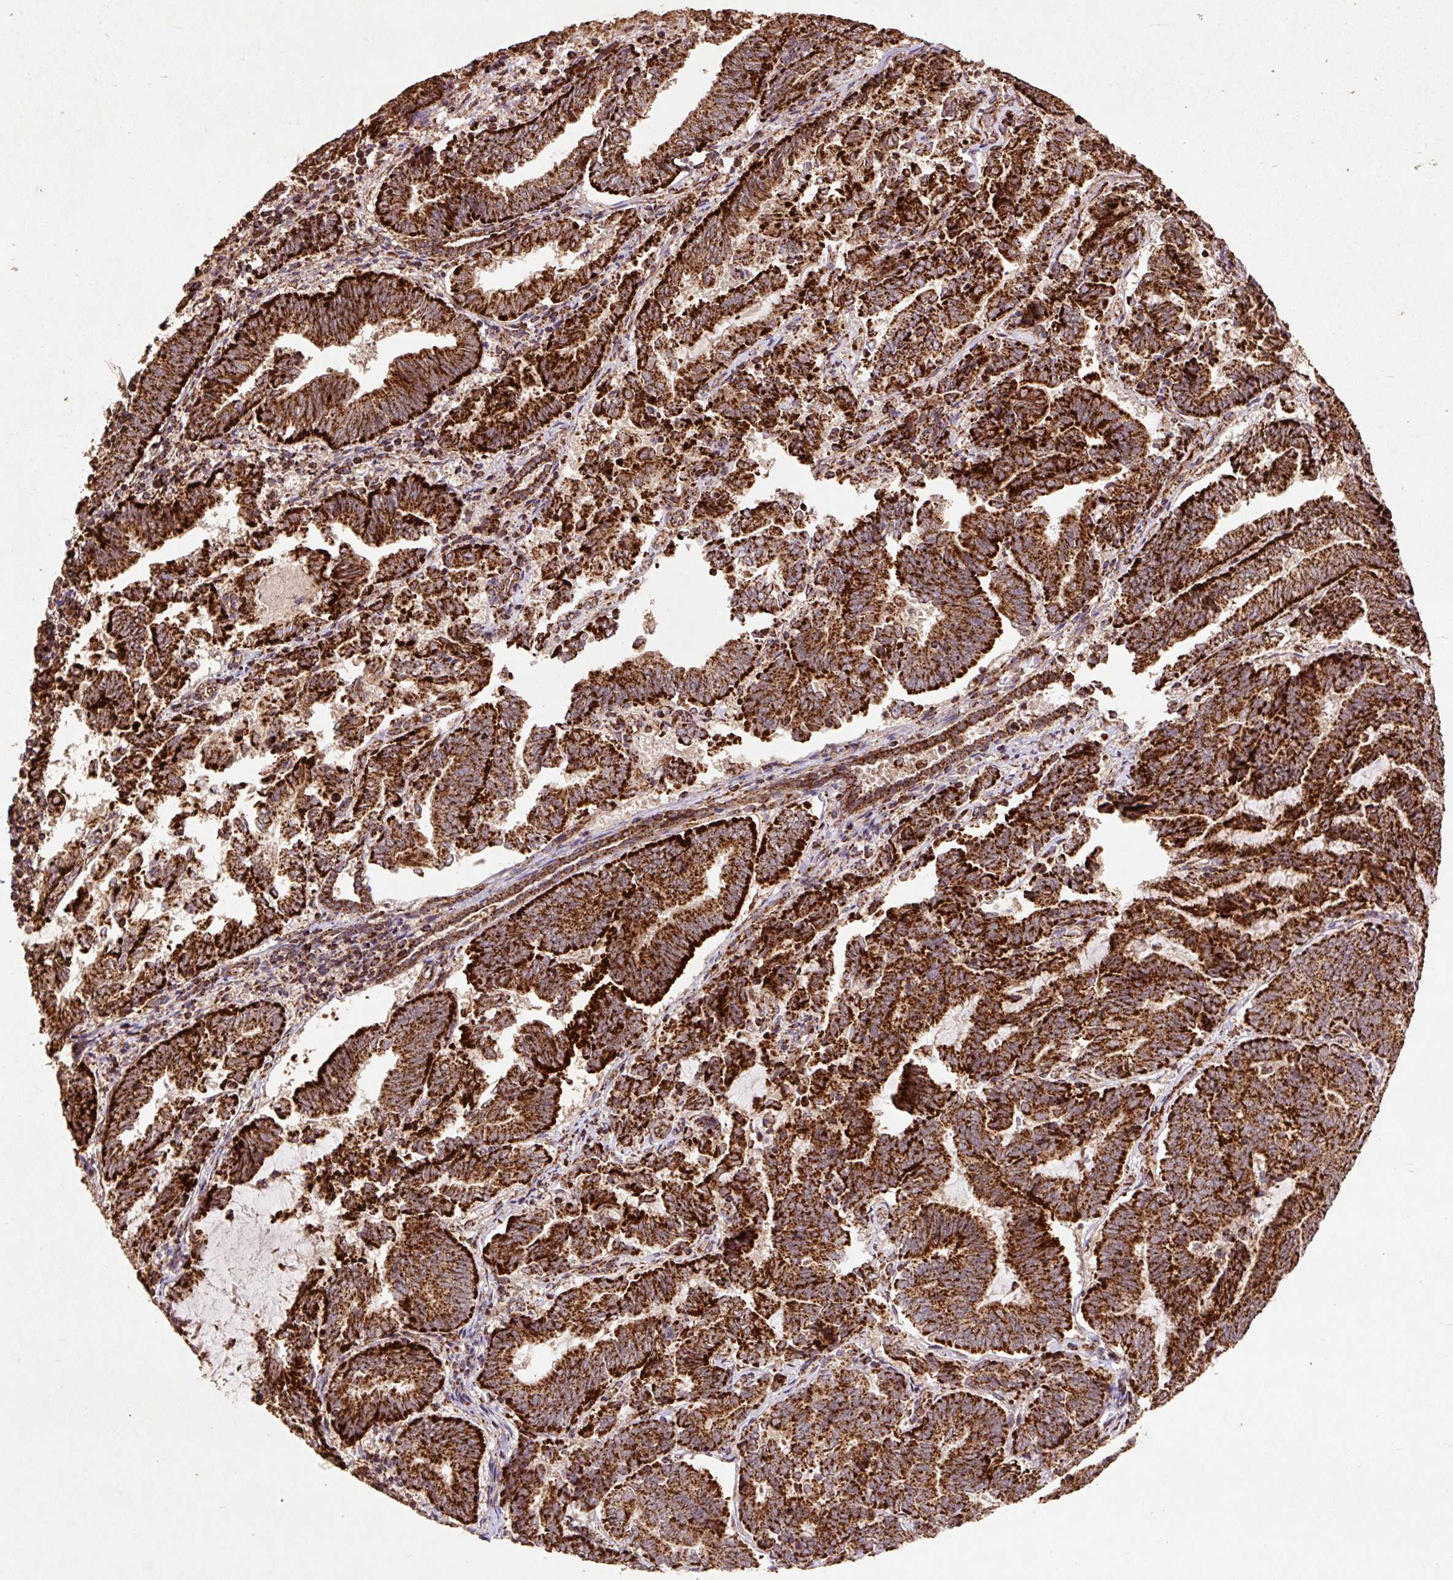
{"staining": {"intensity": "strong", "quantity": ">75%", "location": "cytoplasmic/membranous"}, "tissue": "endometrial cancer", "cell_type": "Tumor cells", "image_type": "cancer", "snomed": [{"axis": "morphology", "description": "Adenocarcinoma, NOS"}, {"axis": "topography", "description": "Endometrium"}], "caption": "Immunohistochemistry (IHC) (DAB (3,3'-diaminobenzidine)) staining of human endometrial adenocarcinoma displays strong cytoplasmic/membranous protein staining in approximately >75% of tumor cells.", "gene": "ATP5F1A", "patient": {"sex": "female", "age": 80}}